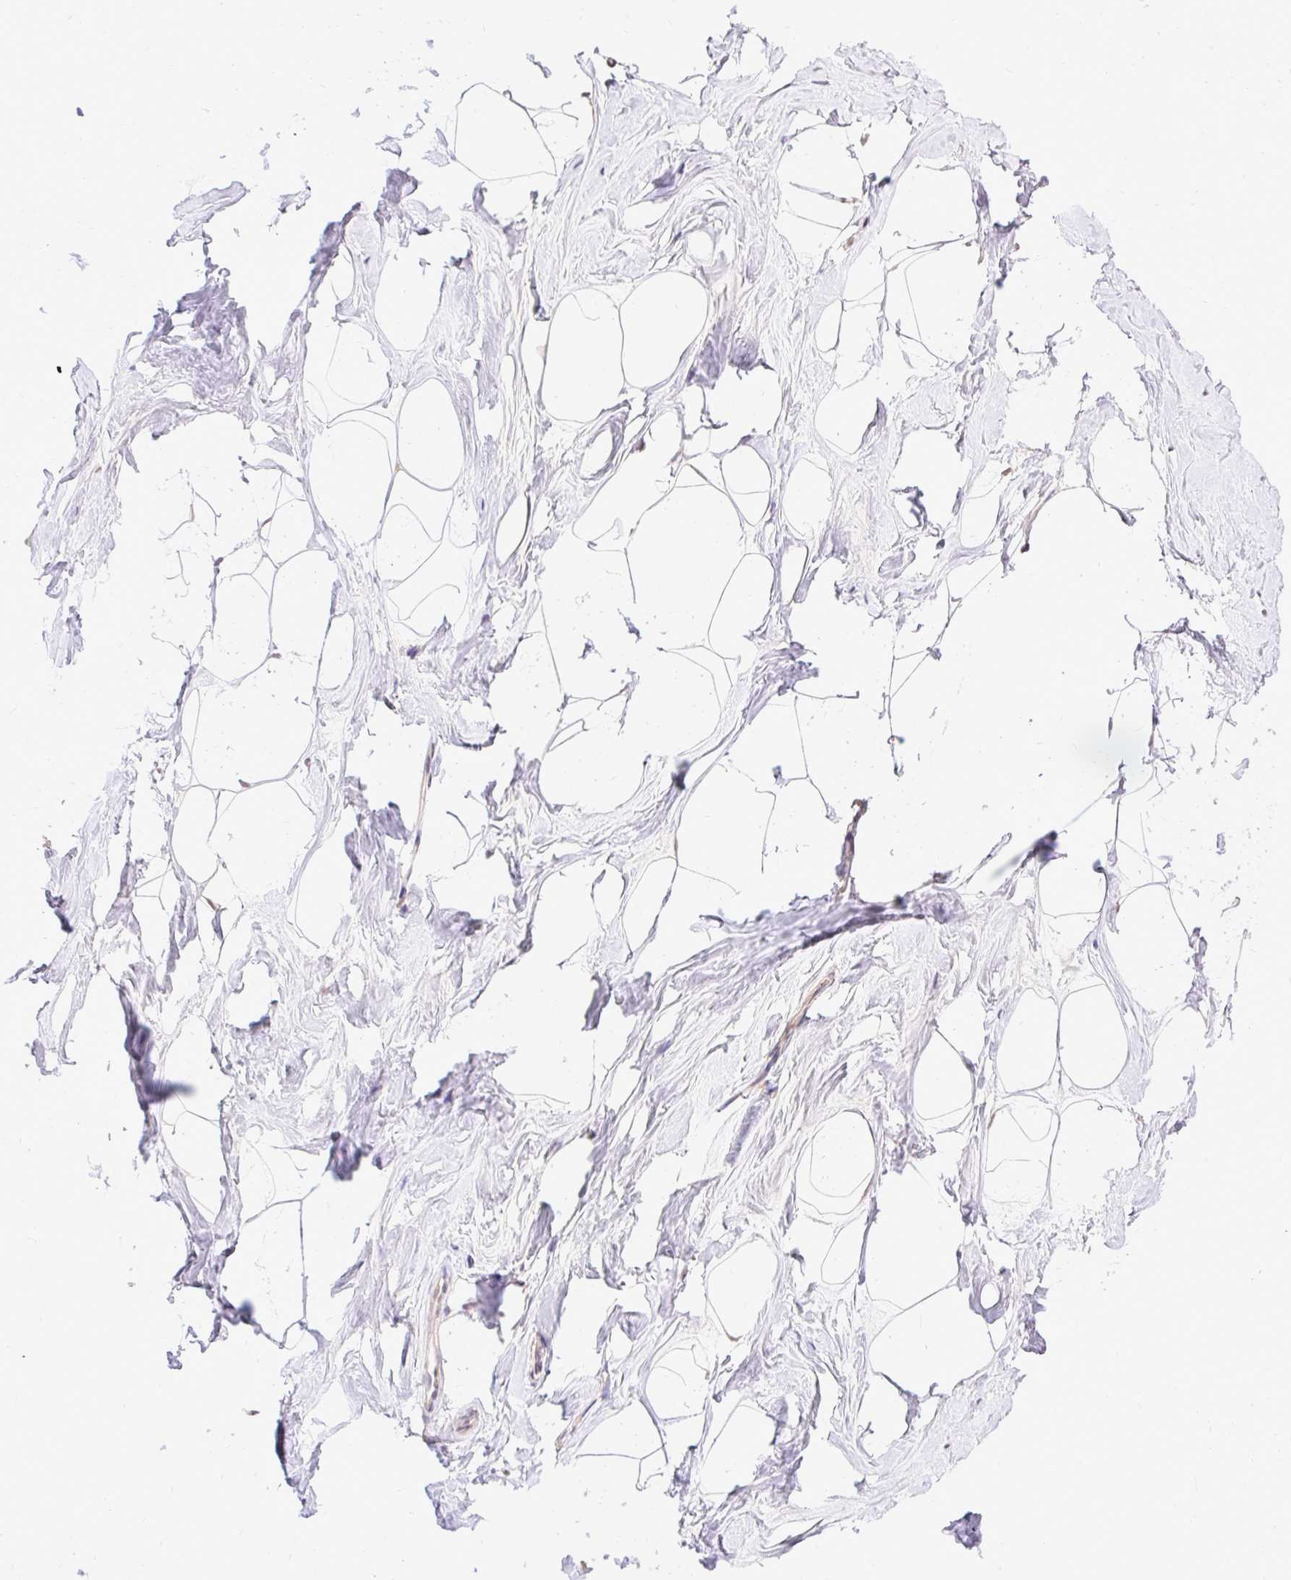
{"staining": {"intensity": "negative", "quantity": "none", "location": "none"}, "tissue": "breast", "cell_type": "Adipocytes", "image_type": "normal", "snomed": [{"axis": "morphology", "description": "Normal tissue, NOS"}, {"axis": "topography", "description": "Breast"}], "caption": "IHC micrograph of unremarkable breast stained for a protein (brown), which reveals no staining in adipocytes. The staining was performed using DAB (3,3'-diaminobenzidine) to visualize the protein expression in brown, while the nuclei were stained in blue with hematoxylin (Magnification: 20x).", "gene": "SEC63", "patient": {"sex": "female", "age": 32}}